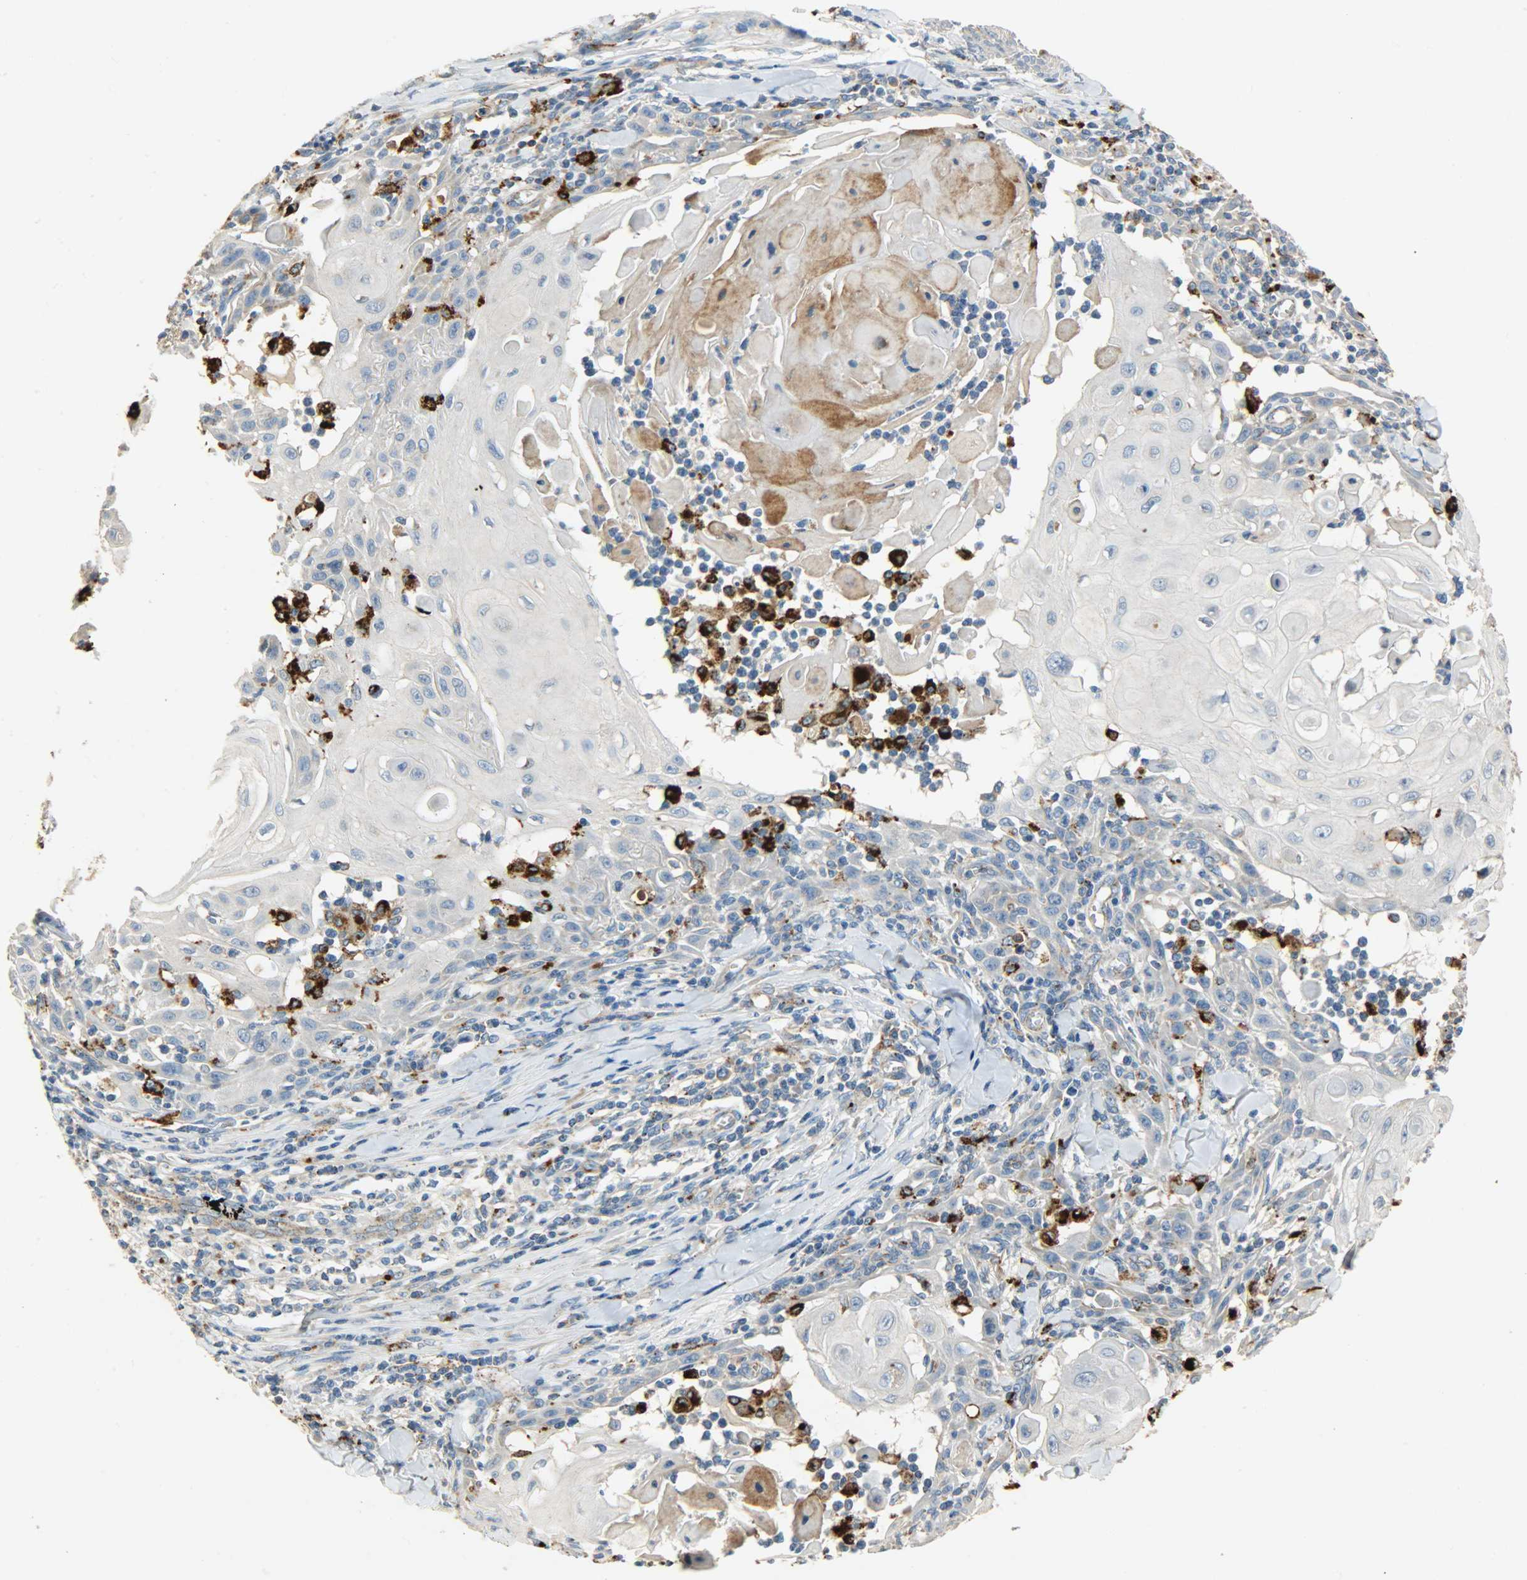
{"staining": {"intensity": "weak", "quantity": "25%-75%", "location": "cytoplasmic/membranous"}, "tissue": "skin cancer", "cell_type": "Tumor cells", "image_type": "cancer", "snomed": [{"axis": "morphology", "description": "Squamous cell carcinoma, NOS"}, {"axis": "topography", "description": "Skin"}], "caption": "Skin squamous cell carcinoma was stained to show a protein in brown. There is low levels of weak cytoplasmic/membranous positivity in about 25%-75% of tumor cells. The staining was performed using DAB (3,3'-diaminobenzidine) to visualize the protein expression in brown, while the nuclei were stained in blue with hematoxylin (Magnification: 20x).", "gene": "ASAH1", "patient": {"sex": "male", "age": 24}}